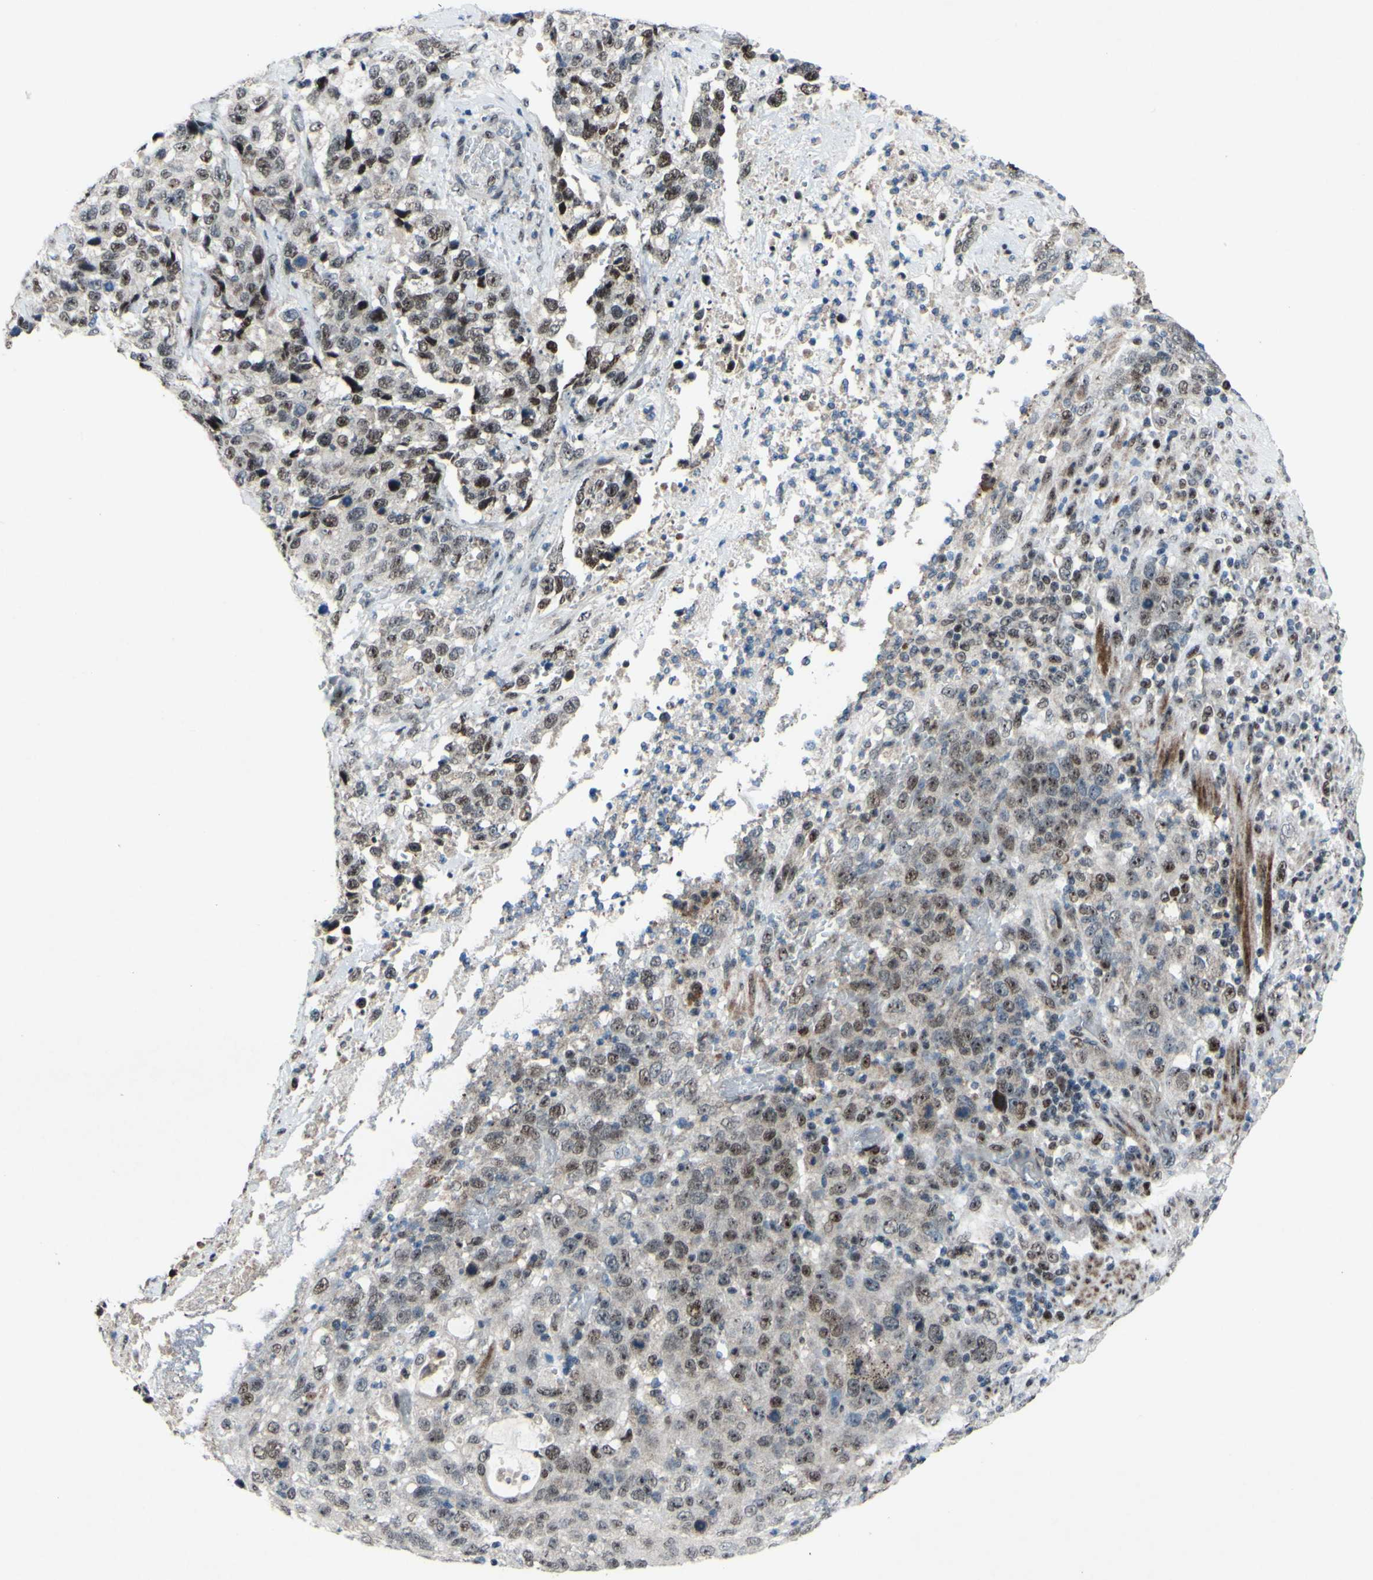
{"staining": {"intensity": "moderate", "quantity": "25%-75%", "location": "nuclear"}, "tissue": "stomach cancer", "cell_type": "Tumor cells", "image_type": "cancer", "snomed": [{"axis": "morphology", "description": "Normal tissue, NOS"}, {"axis": "morphology", "description": "Adenocarcinoma, NOS"}, {"axis": "topography", "description": "Stomach"}], "caption": "Stomach adenocarcinoma stained for a protein displays moderate nuclear positivity in tumor cells.", "gene": "POLR1A", "patient": {"sex": "male", "age": 48}}